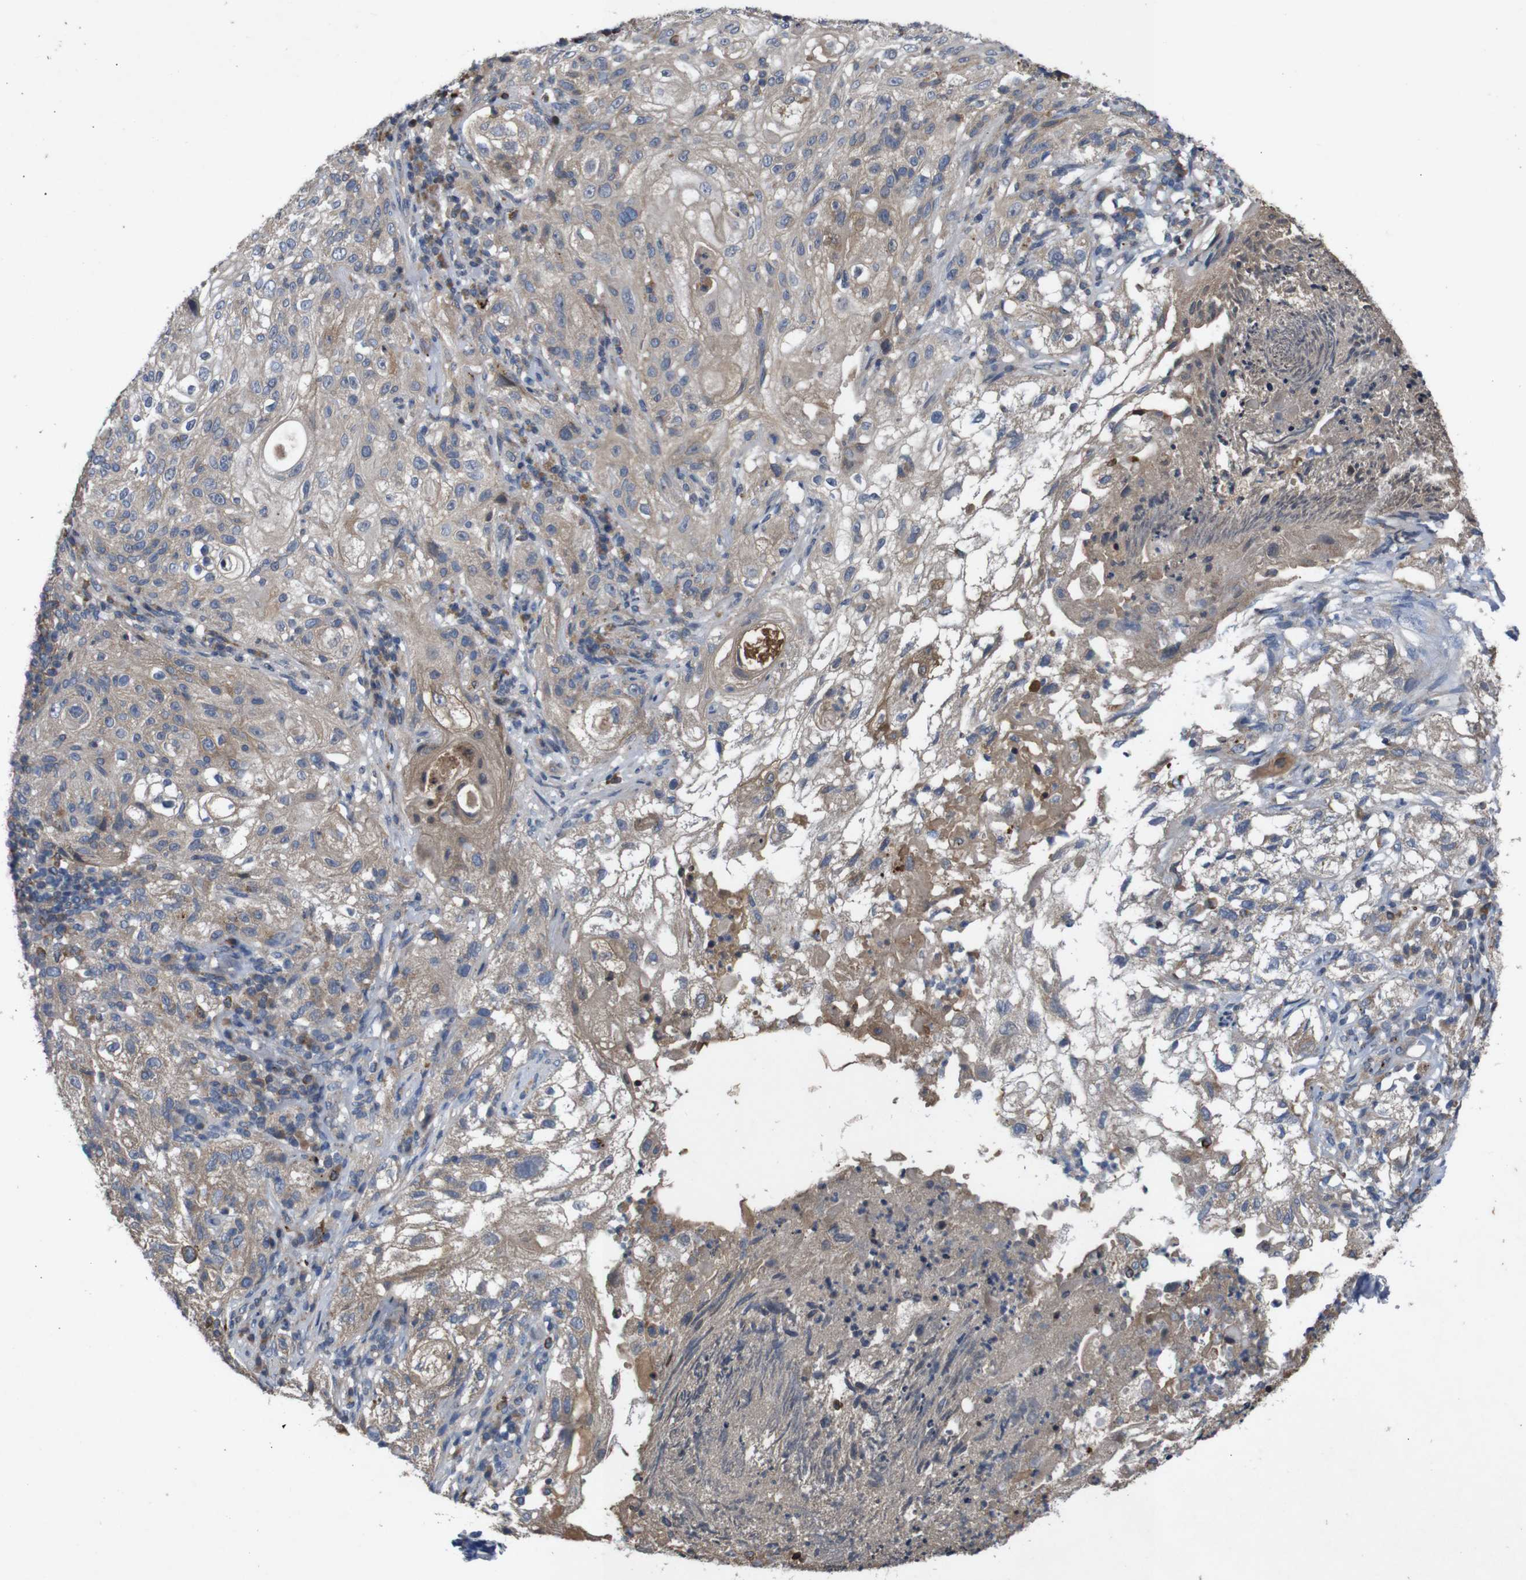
{"staining": {"intensity": "weak", "quantity": "25%-75%", "location": "cytoplasmic/membranous"}, "tissue": "lung cancer", "cell_type": "Tumor cells", "image_type": "cancer", "snomed": [{"axis": "morphology", "description": "Inflammation, NOS"}, {"axis": "morphology", "description": "Squamous cell carcinoma, NOS"}, {"axis": "topography", "description": "Lymph node"}, {"axis": "topography", "description": "Soft tissue"}, {"axis": "topography", "description": "Lung"}], "caption": "The micrograph demonstrates a brown stain indicating the presence of a protein in the cytoplasmic/membranous of tumor cells in lung squamous cell carcinoma.", "gene": "PTPN1", "patient": {"sex": "male", "age": 66}}